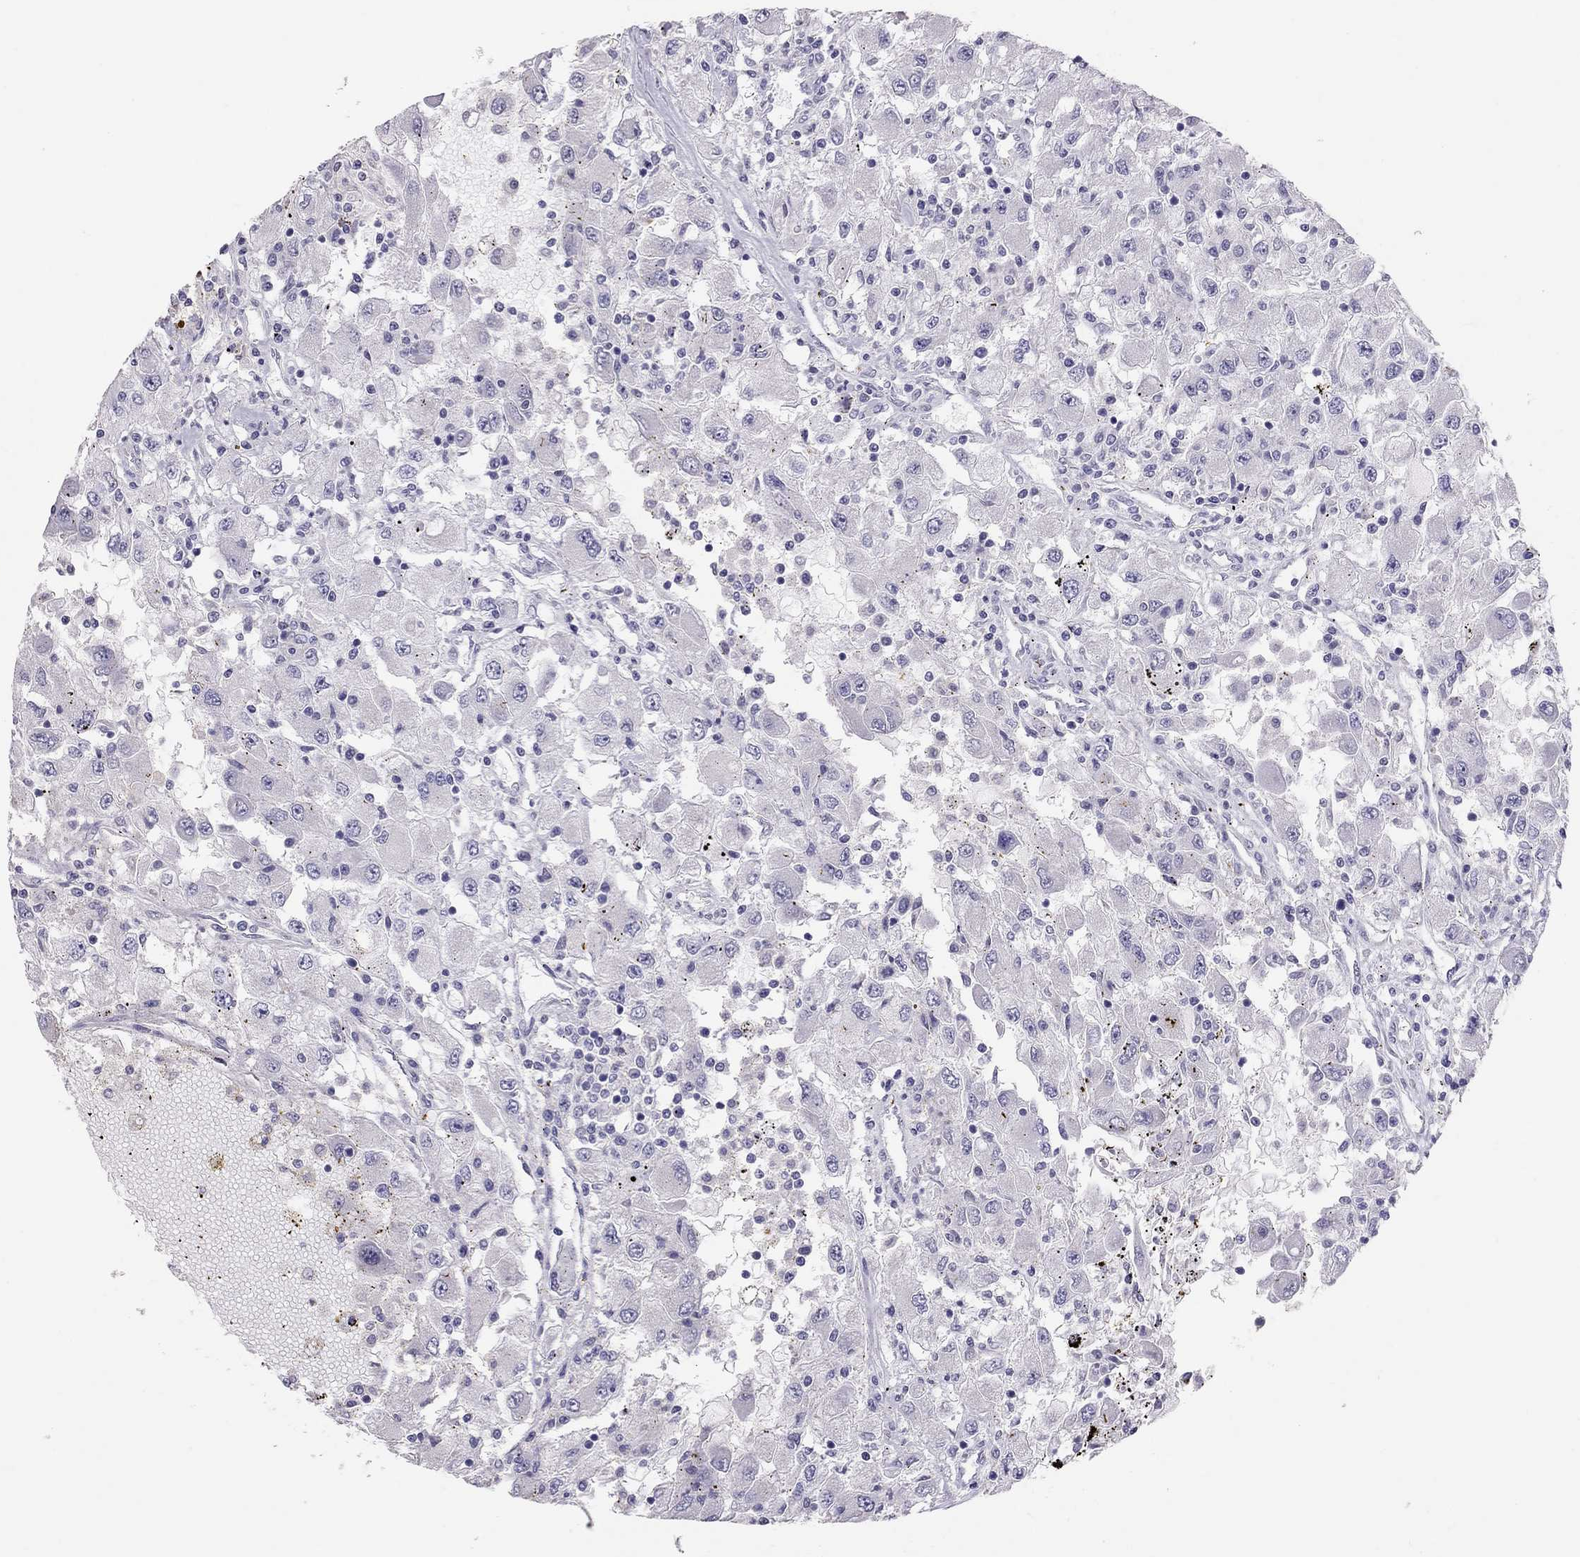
{"staining": {"intensity": "negative", "quantity": "none", "location": "none"}, "tissue": "renal cancer", "cell_type": "Tumor cells", "image_type": "cancer", "snomed": [{"axis": "morphology", "description": "Adenocarcinoma, NOS"}, {"axis": "topography", "description": "Kidney"}], "caption": "This micrograph is of renal cancer stained with IHC to label a protein in brown with the nuclei are counter-stained blue. There is no expression in tumor cells.", "gene": "PSMB11", "patient": {"sex": "female", "age": 67}}